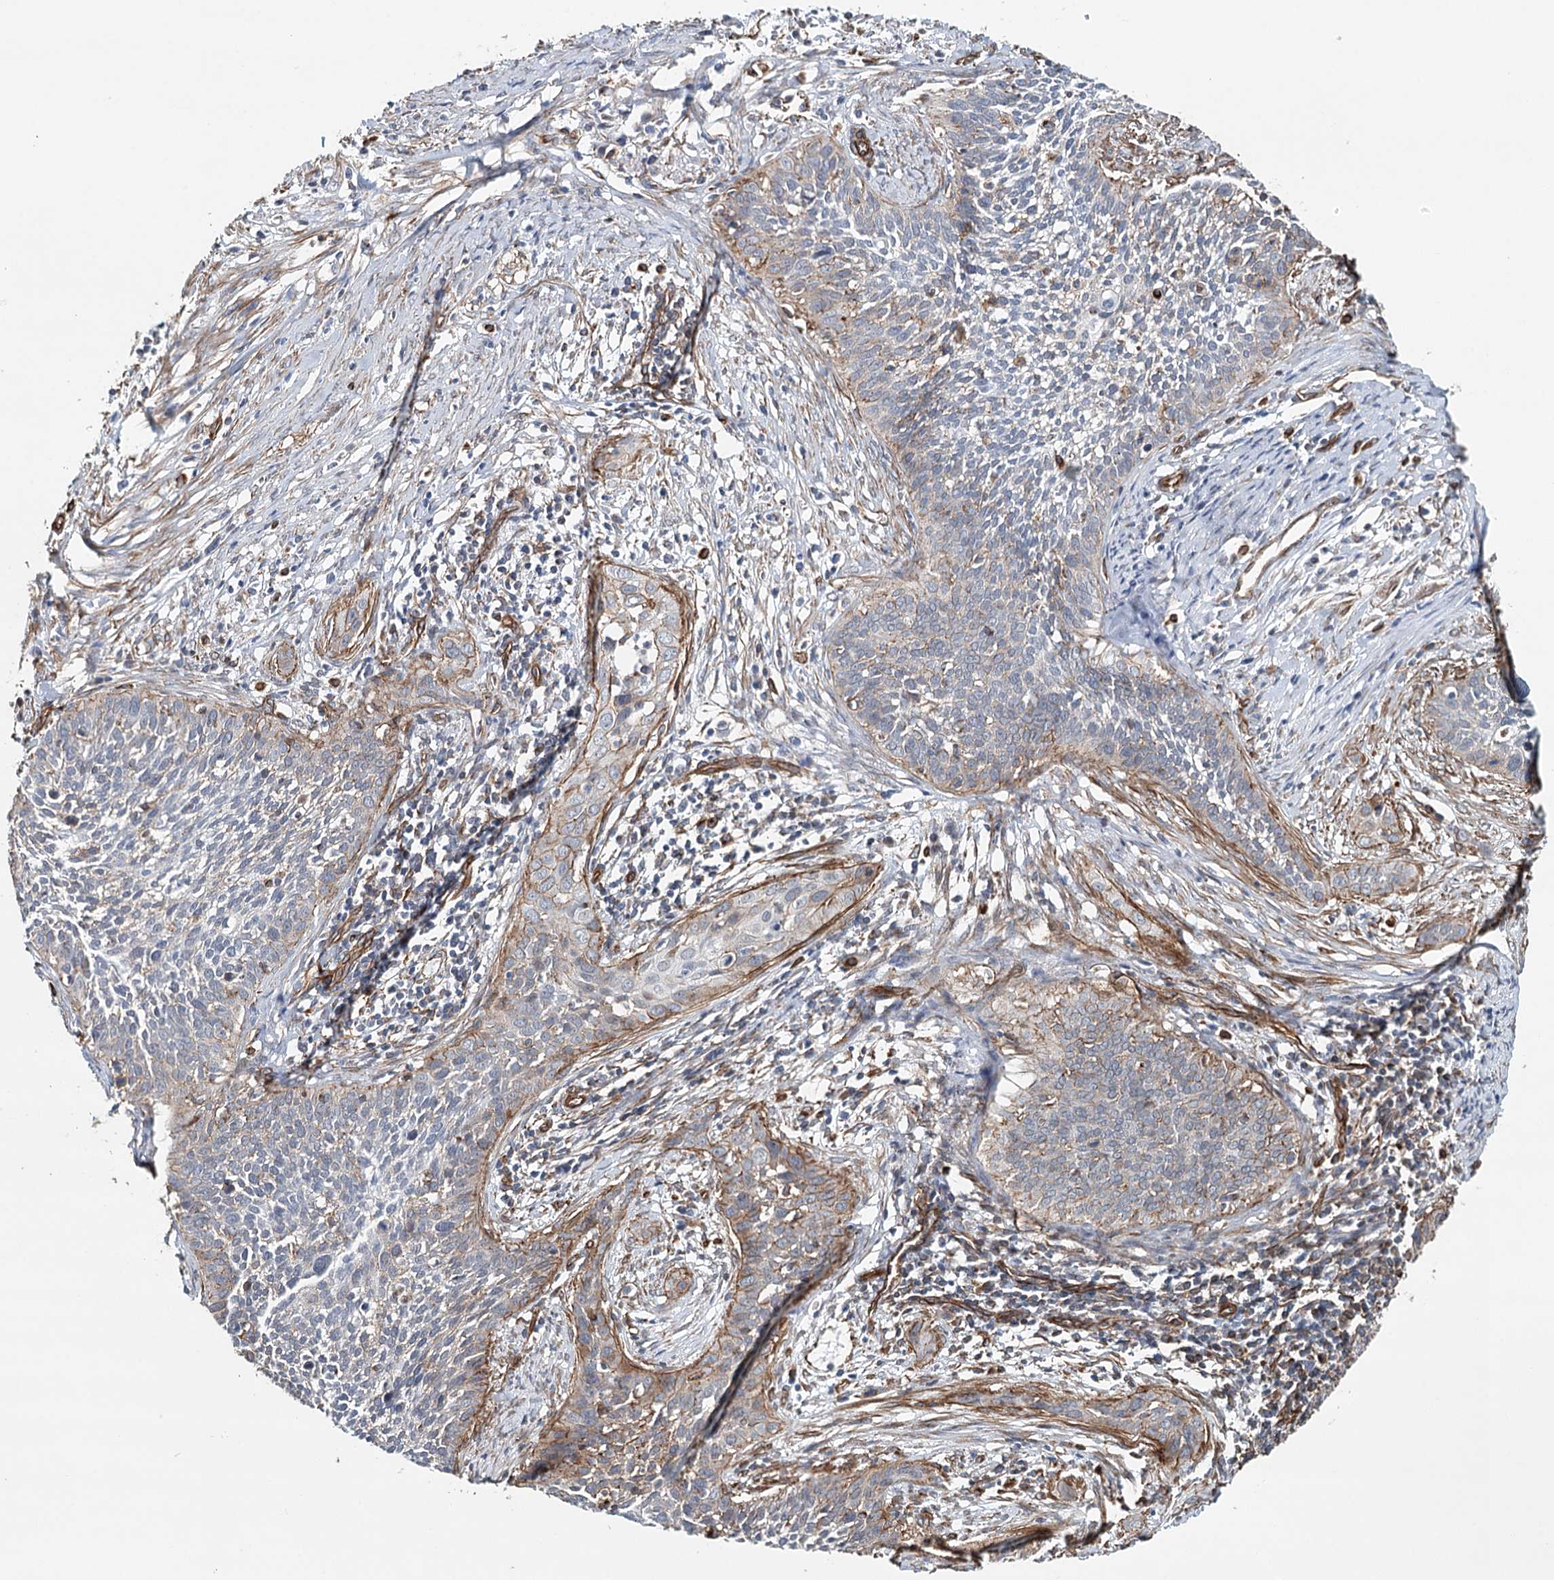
{"staining": {"intensity": "weak", "quantity": "<25%", "location": "cytoplasmic/membranous"}, "tissue": "cervical cancer", "cell_type": "Tumor cells", "image_type": "cancer", "snomed": [{"axis": "morphology", "description": "Squamous cell carcinoma, NOS"}, {"axis": "topography", "description": "Cervix"}], "caption": "This is an IHC image of human squamous cell carcinoma (cervical). There is no positivity in tumor cells.", "gene": "SYNPO", "patient": {"sex": "female", "age": 34}}